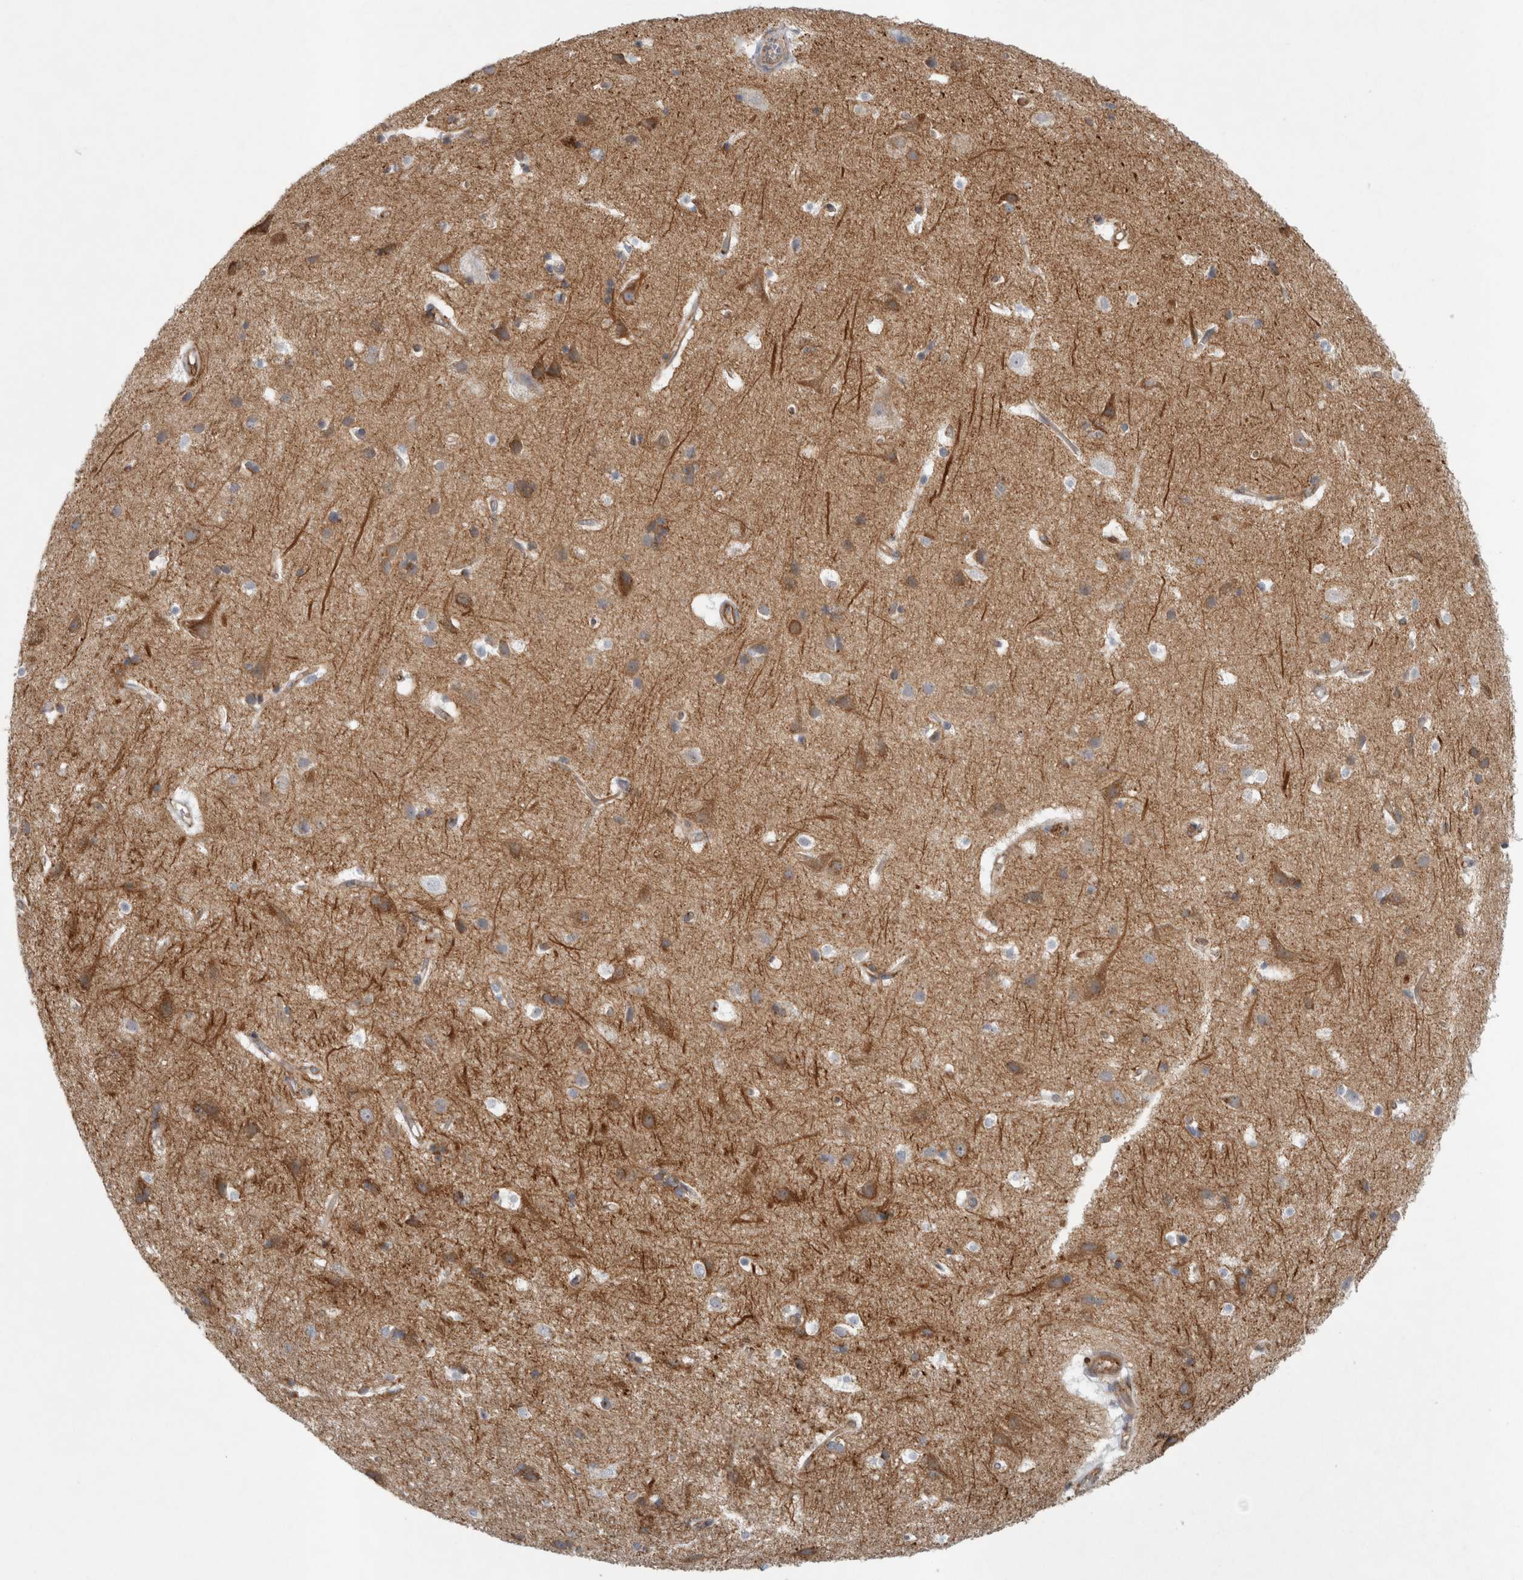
{"staining": {"intensity": "negative", "quantity": "none", "location": "none"}, "tissue": "cerebral cortex", "cell_type": "Endothelial cells", "image_type": "normal", "snomed": [{"axis": "morphology", "description": "Normal tissue, NOS"}, {"axis": "topography", "description": "Cerebral cortex"}], "caption": "Immunohistochemical staining of normal human cerebral cortex reveals no significant expression in endothelial cells. (Stains: DAB immunohistochemistry (IHC) with hematoxylin counter stain, Microscopy: brightfield microscopy at high magnification).", "gene": "PEX6", "patient": {"sex": "male", "age": 54}}